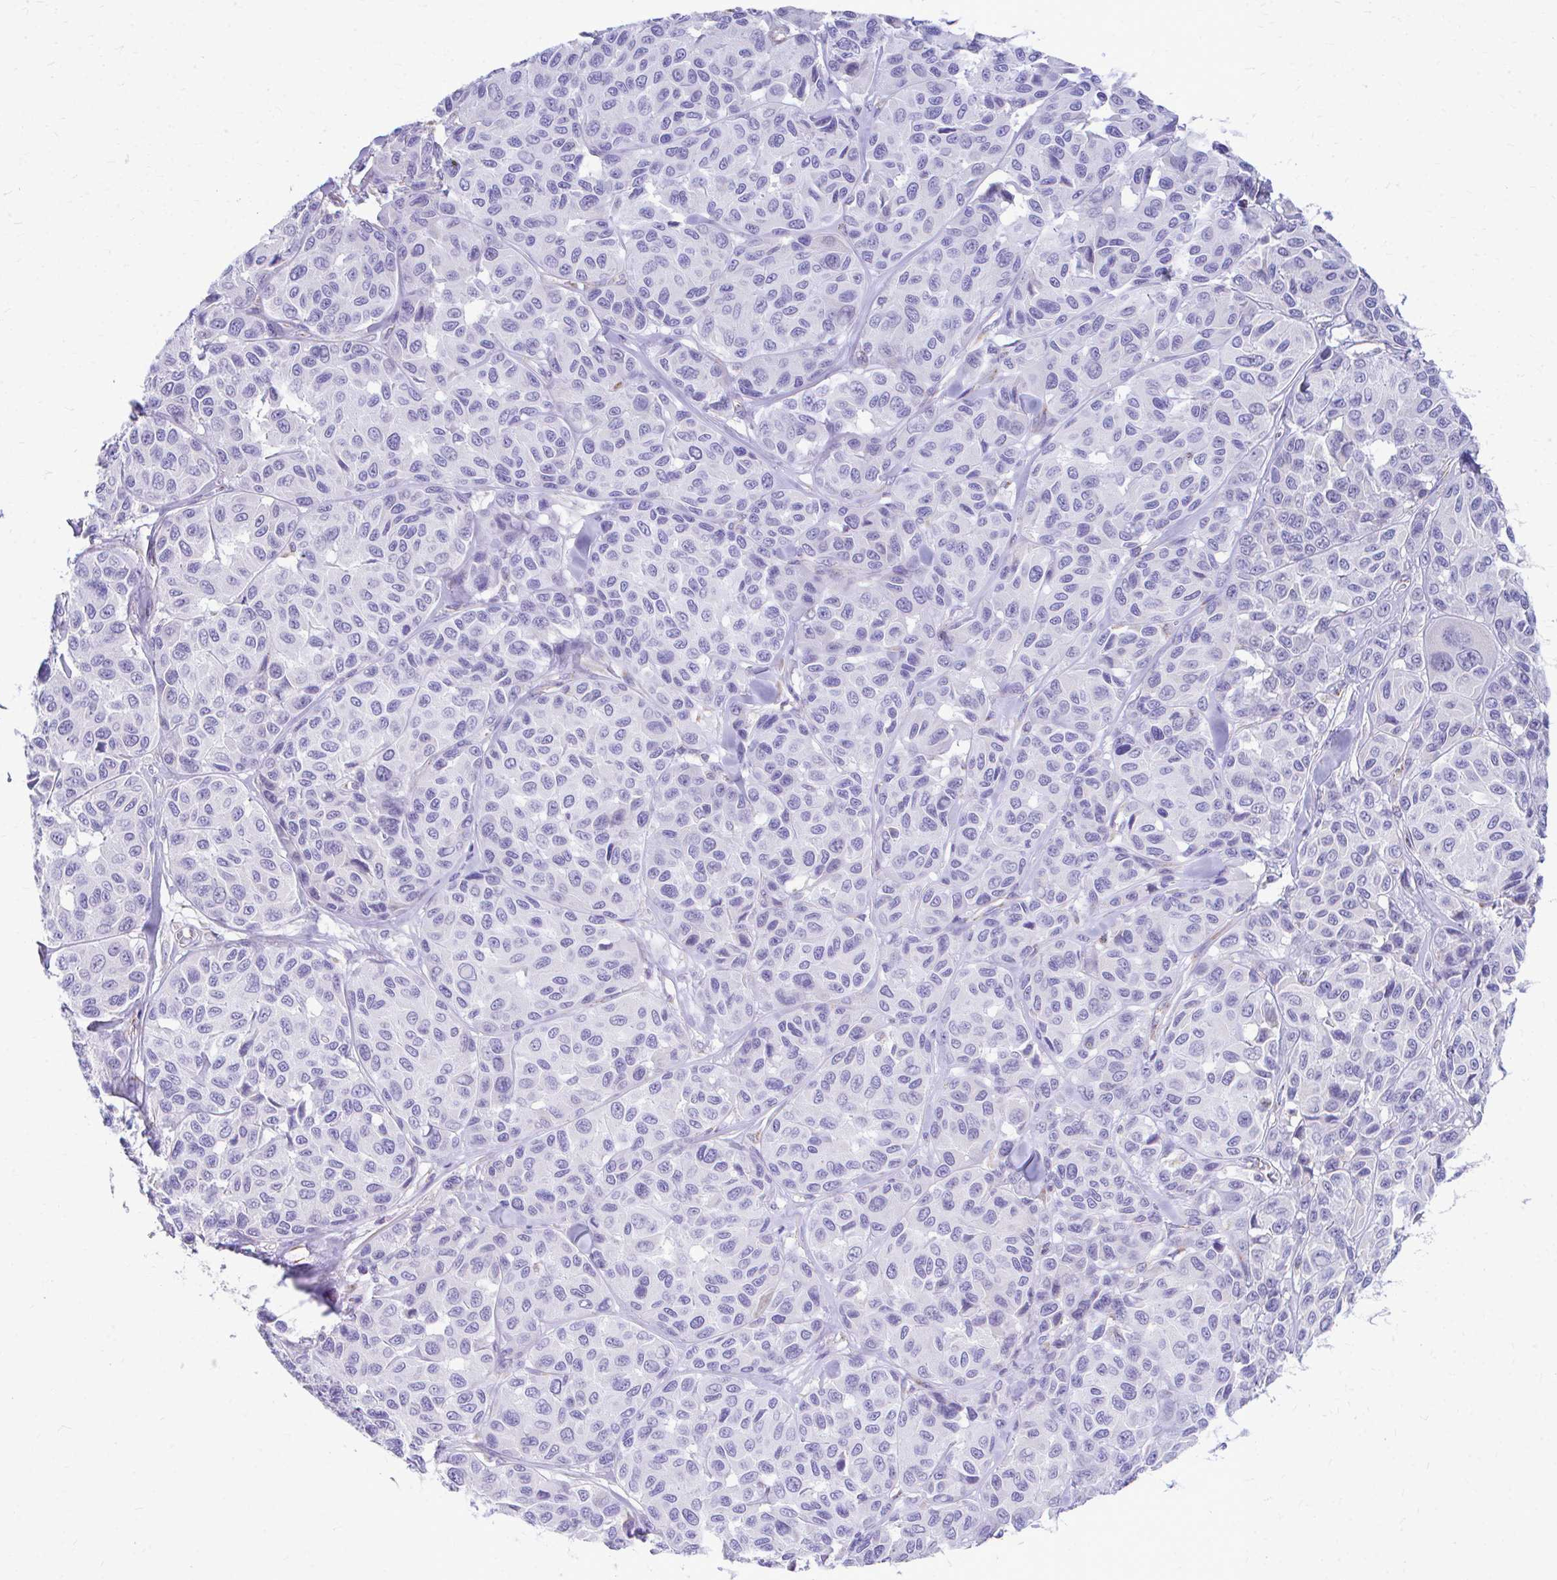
{"staining": {"intensity": "negative", "quantity": "none", "location": "none"}, "tissue": "melanoma", "cell_type": "Tumor cells", "image_type": "cancer", "snomed": [{"axis": "morphology", "description": "Malignant melanoma, NOS"}, {"axis": "topography", "description": "Skin"}], "caption": "Tumor cells show no significant protein staining in malignant melanoma. The staining was performed using DAB (3,3'-diaminobenzidine) to visualize the protein expression in brown, while the nuclei were stained in blue with hematoxylin (Magnification: 20x).", "gene": "MRPL19", "patient": {"sex": "female", "age": 66}}